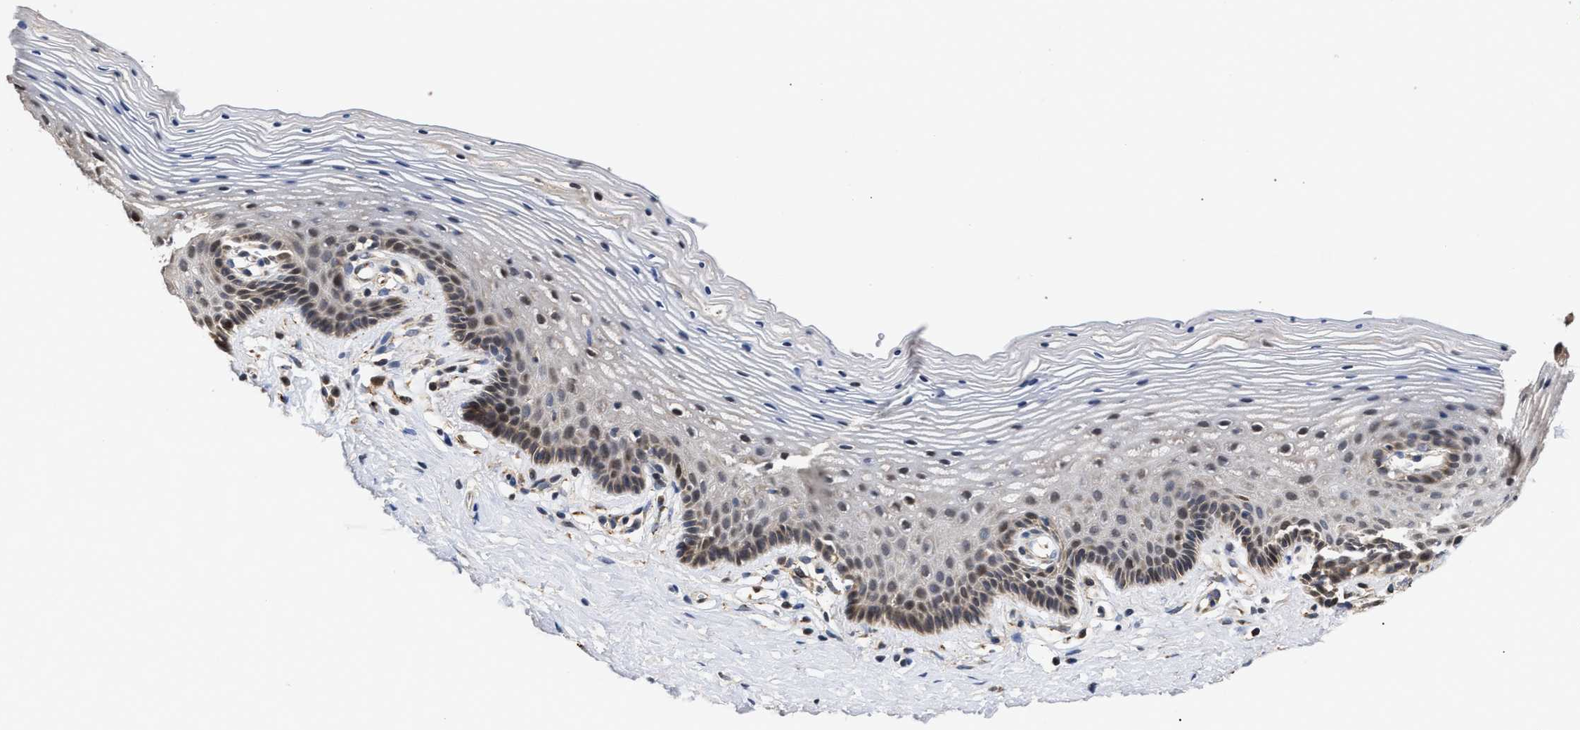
{"staining": {"intensity": "moderate", "quantity": "<25%", "location": "cytoplasmic/membranous,nuclear"}, "tissue": "vagina", "cell_type": "Squamous epithelial cells", "image_type": "normal", "snomed": [{"axis": "morphology", "description": "Normal tissue, NOS"}, {"axis": "topography", "description": "Vagina"}], "caption": "A low amount of moderate cytoplasmic/membranous,nuclear expression is present in approximately <25% of squamous epithelial cells in unremarkable vagina. The staining is performed using DAB brown chromogen to label protein expression. The nuclei are counter-stained blue using hematoxylin.", "gene": "GOSR1", "patient": {"sex": "female", "age": 32}}